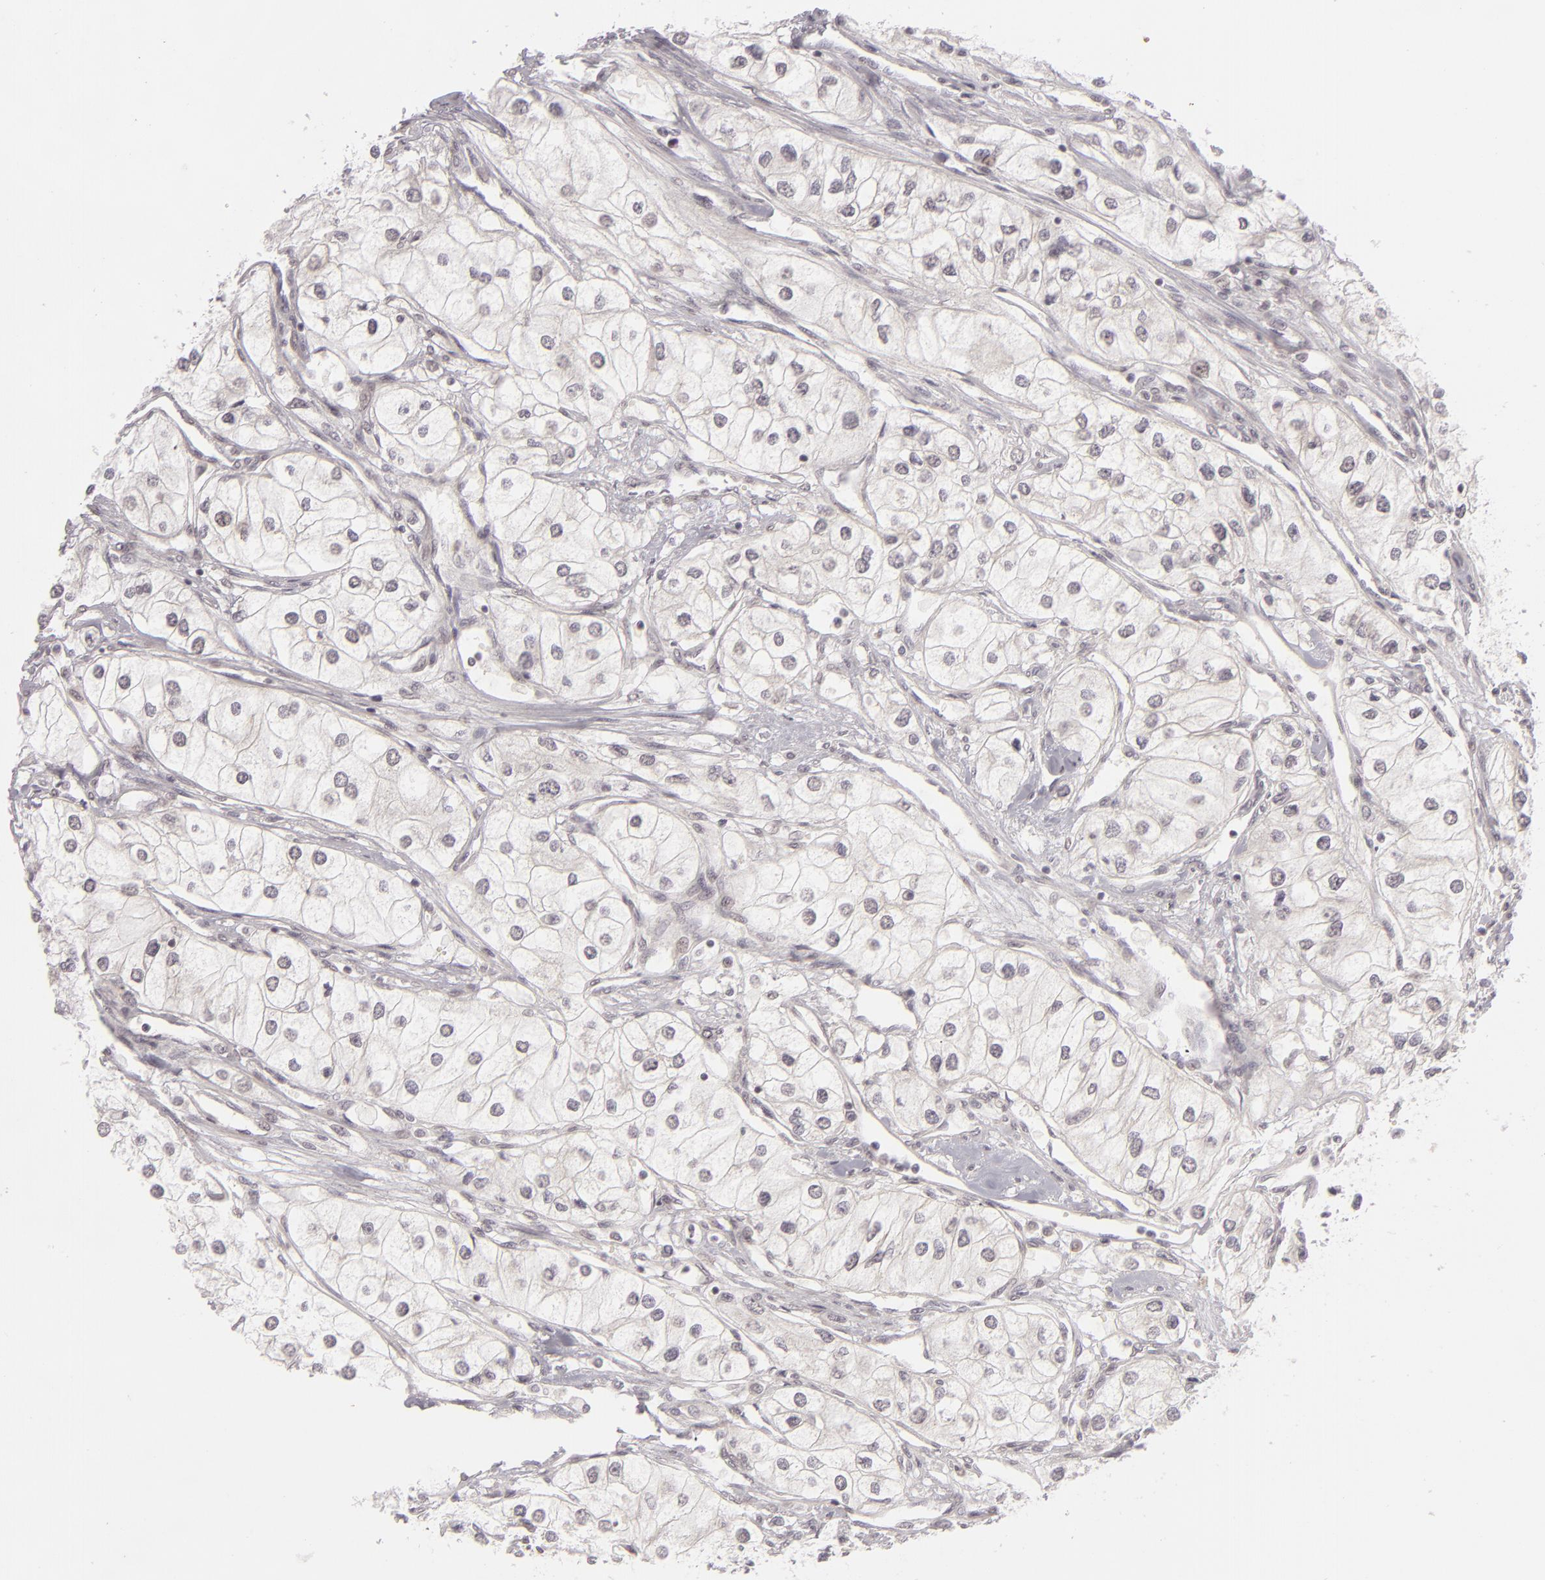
{"staining": {"intensity": "negative", "quantity": "none", "location": "none"}, "tissue": "renal cancer", "cell_type": "Tumor cells", "image_type": "cancer", "snomed": [{"axis": "morphology", "description": "Adenocarcinoma, NOS"}, {"axis": "topography", "description": "Kidney"}], "caption": "Adenocarcinoma (renal) was stained to show a protein in brown. There is no significant positivity in tumor cells. Nuclei are stained in blue.", "gene": "DLG3", "patient": {"sex": "male", "age": 57}}